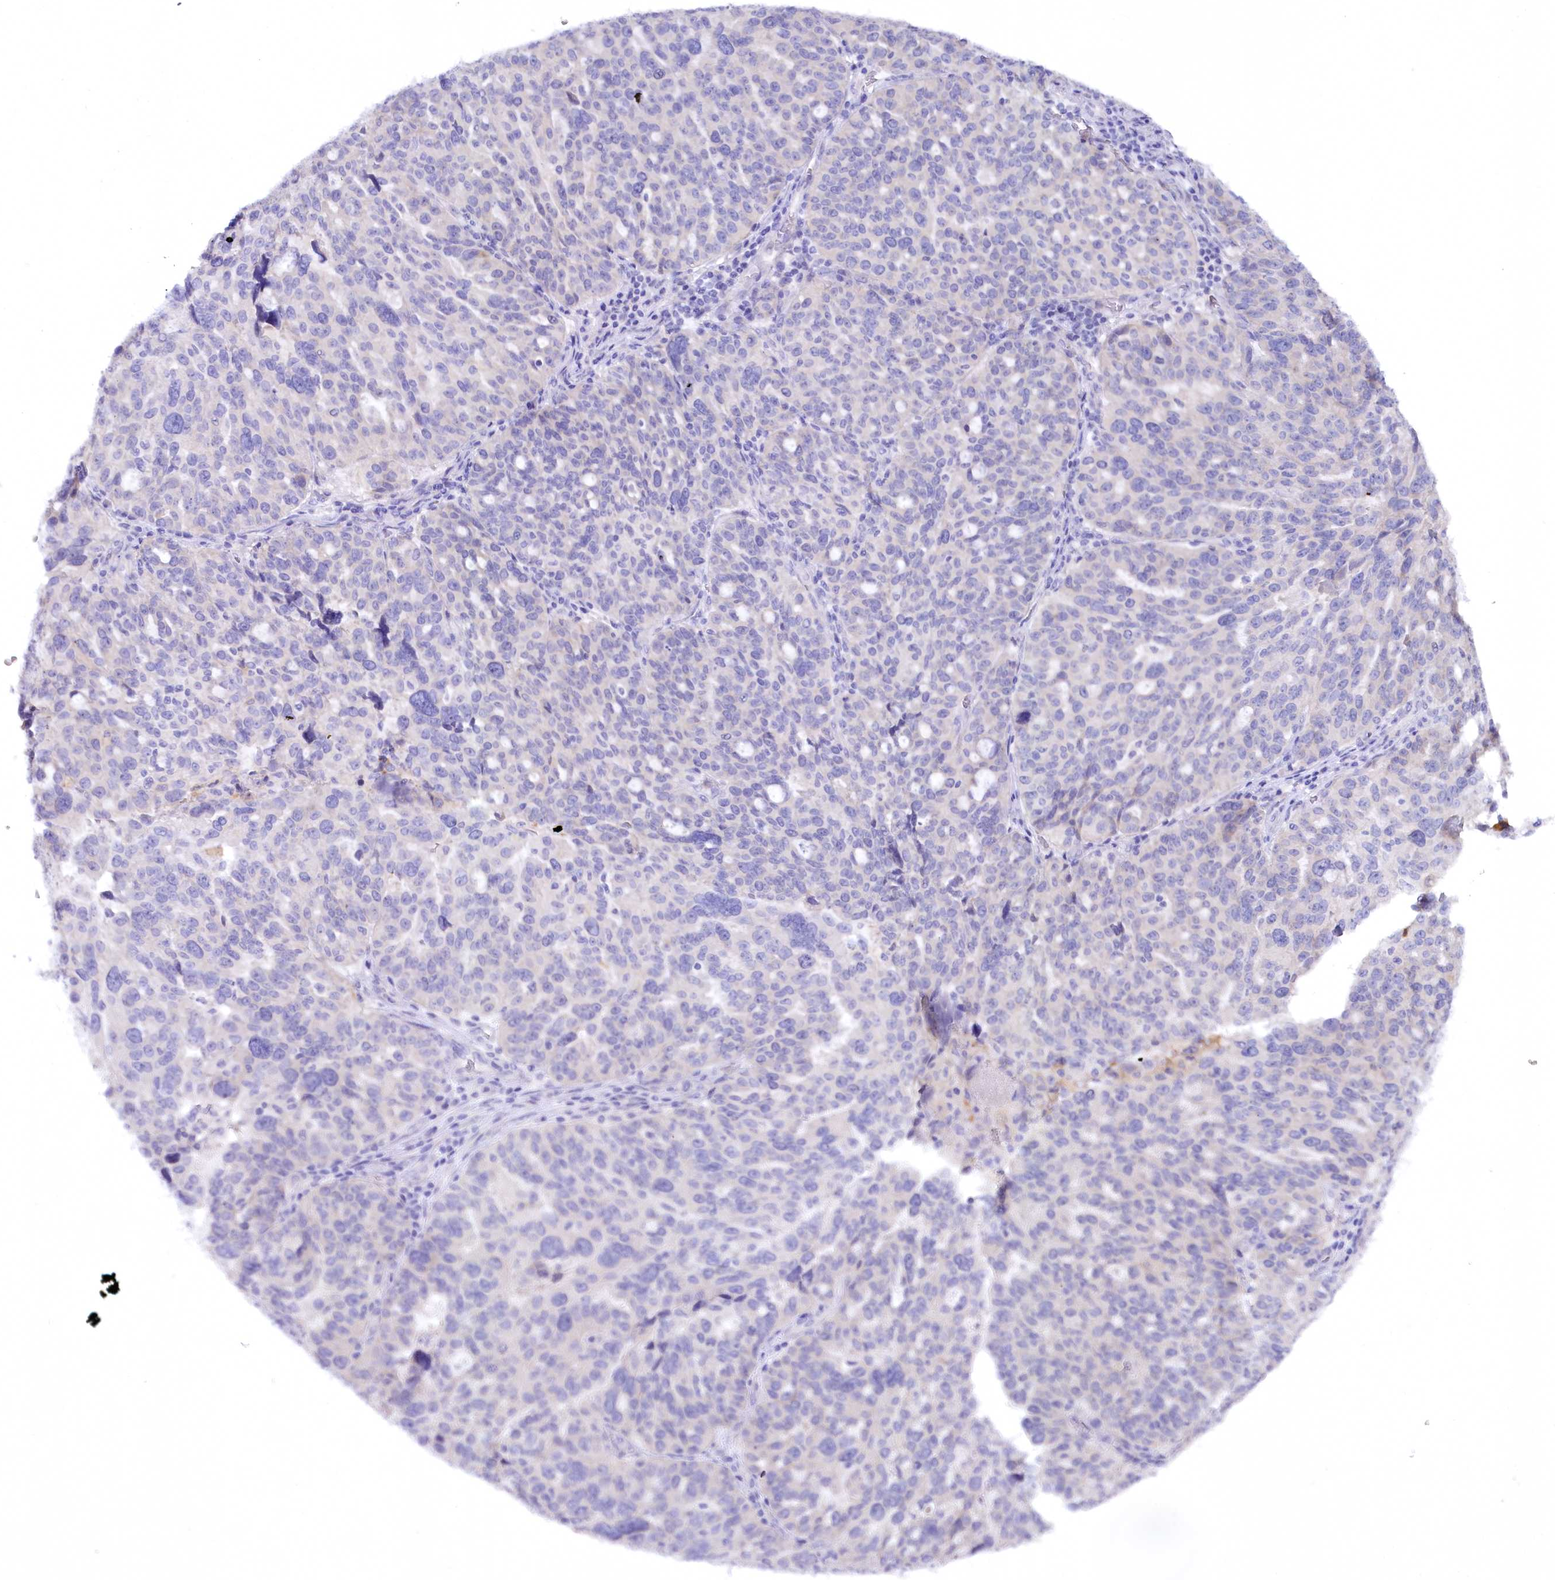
{"staining": {"intensity": "negative", "quantity": "none", "location": "none"}, "tissue": "ovarian cancer", "cell_type": "Tumor cells", "image_type": "cancer", "snomed": [{"axis": "morphology", "description": "Cystadenocarcinoma, serous, NOS"}, {"axis": "topography", "description": "Ovary"}], "caption": "DAB (3,3'-diaminobenzidine) immunohistochemical staining of human ovarian cancer (serous cystadenocarcinoma) reveals no significant positivity in tumor cells.", "gene": "MYOZ1", "patient": {"sex": "female", "age": 59}}